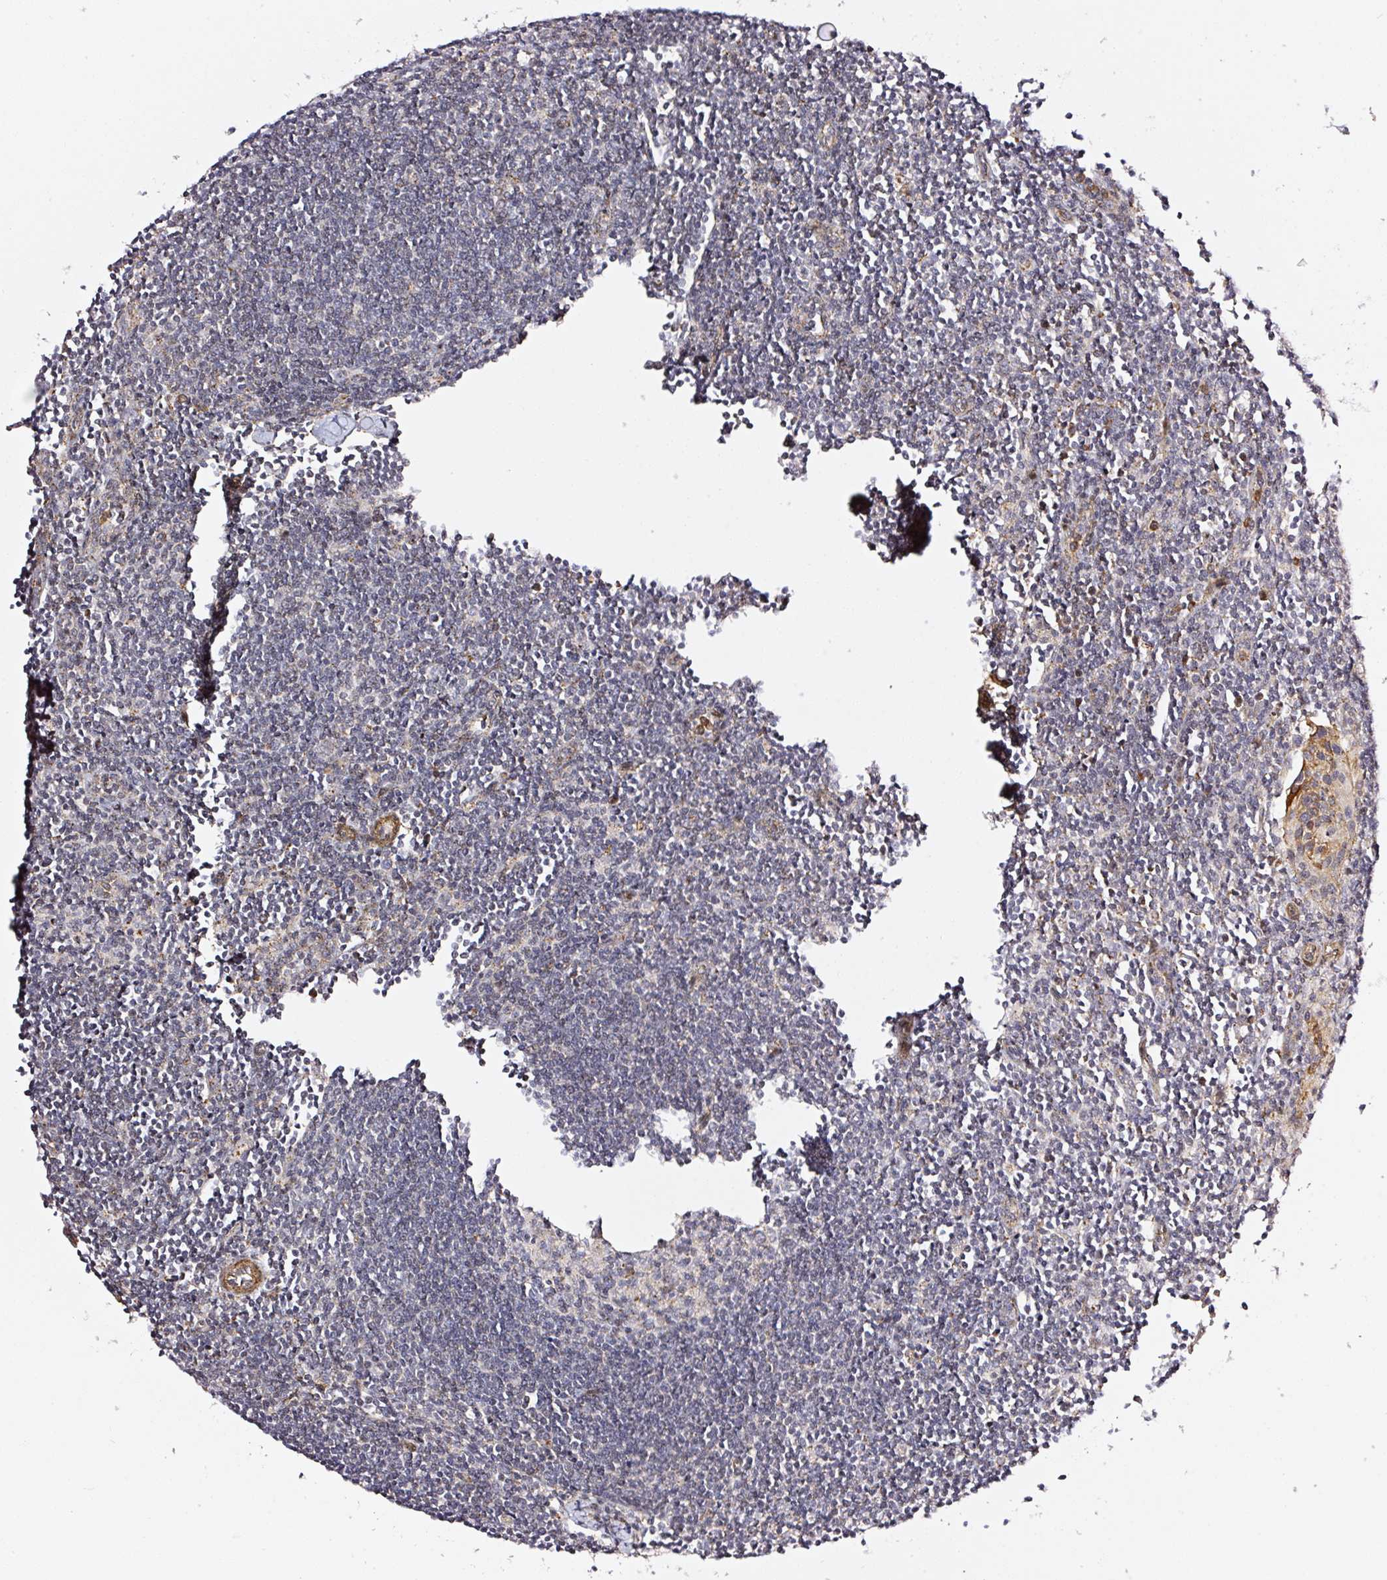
{"staining": {"intensity": "negative", "quantity": "none", "location": "none"}, "tissue": "lymph node", "cell_type": "Germinal center cells", "image_type": "normal", "snomed": [{"axis": "morphology", "description": "Normal tissue, NOS"}, {"axis": "topography", "description": "Lymph node"}], "caption": "A histopathology image of lymph node stained for a protein reveals no brown staining in germinal center cells. (Stains: DAB (3,3'-diaminobenzidine) IHC with hematoxylin counter stain, Microscopy: brightfield microscopy at high magnification).", "gene": "ANKRD20A1", "patient": {"sex": "female", "age": 29}}